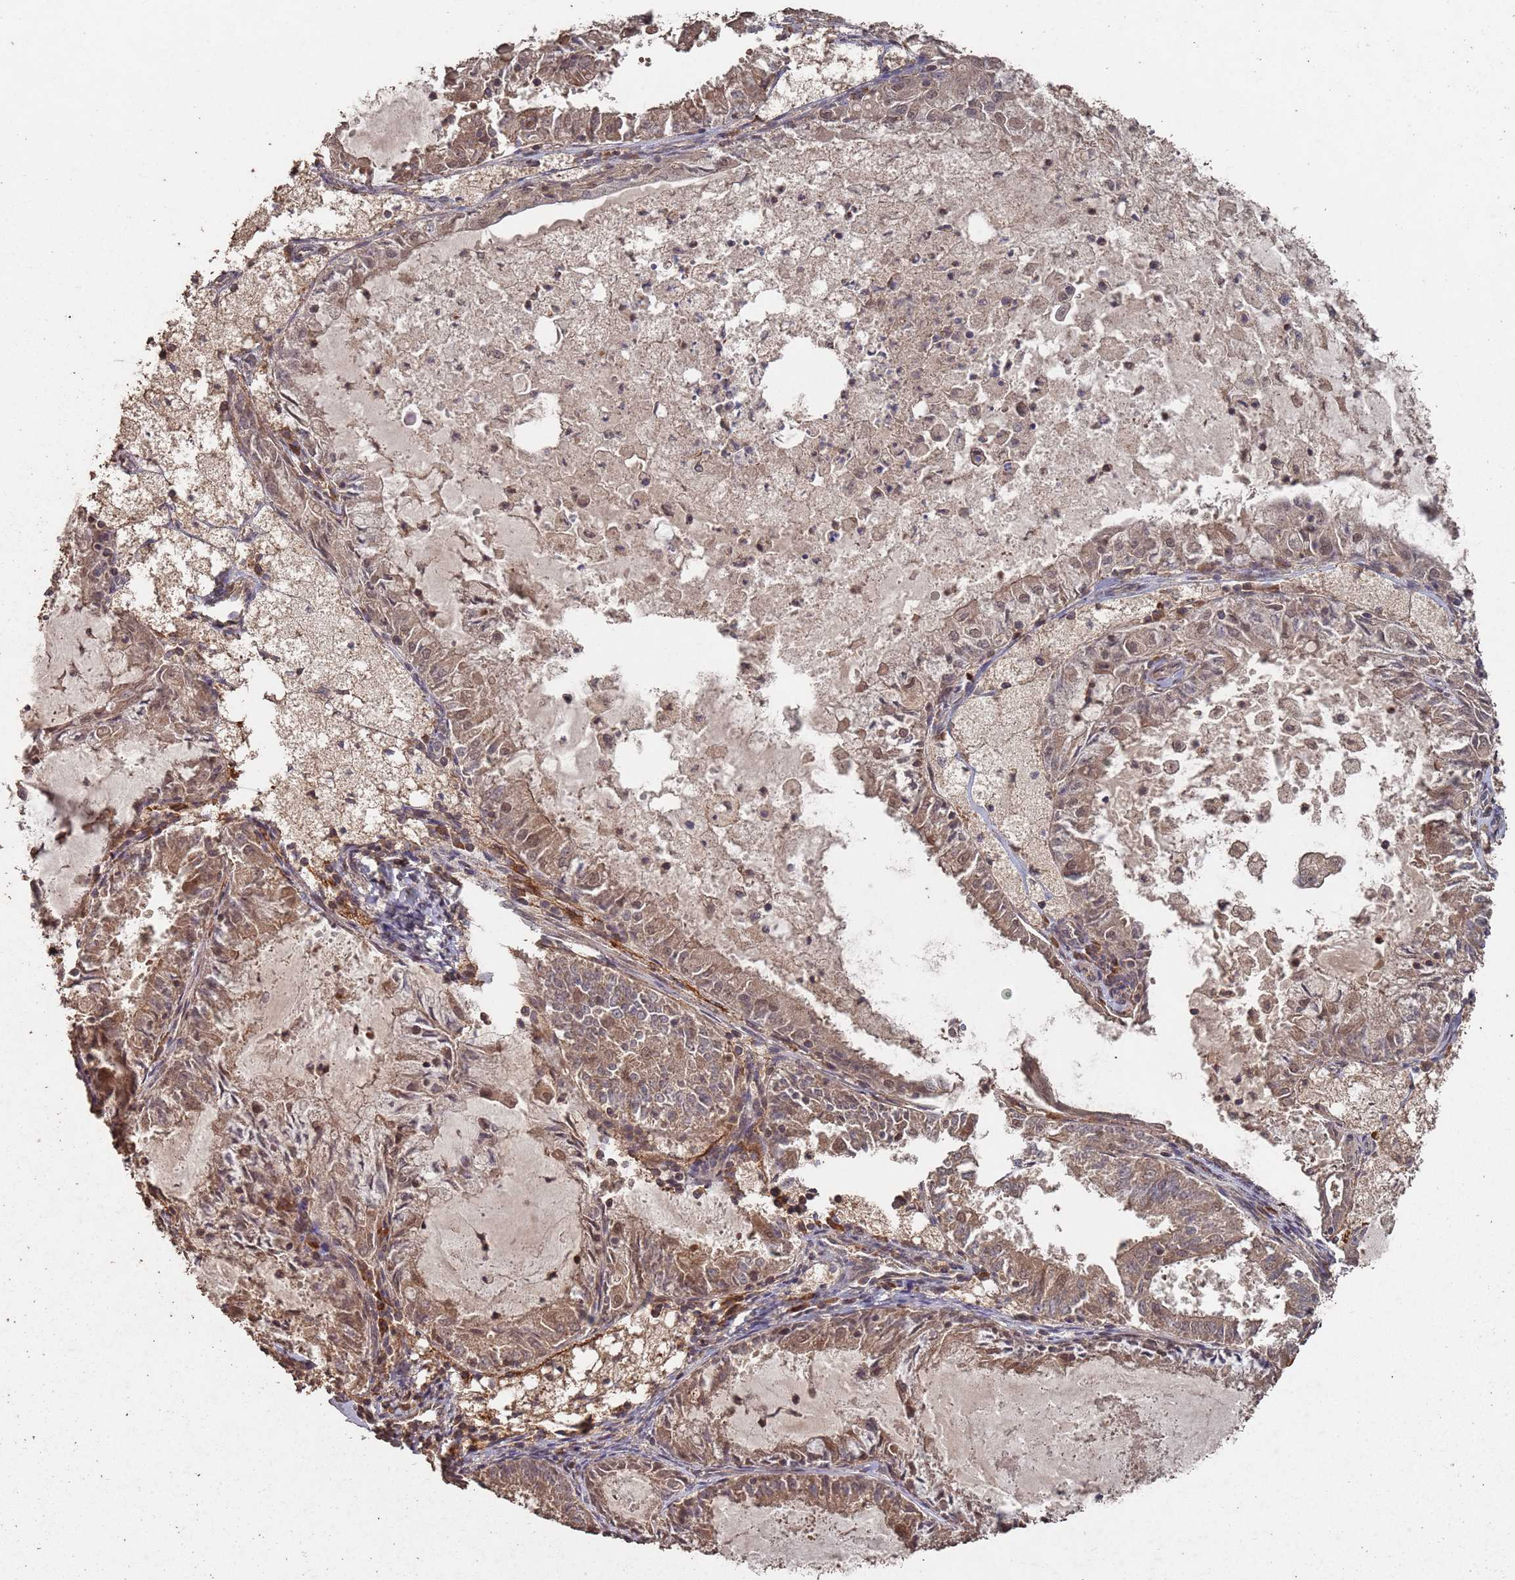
{"staining": {"intensity": "moderate", "quantity": ">75%", "location": "cytoplasmic/membranous,nuclear"}, "tissue": "endometrial cancer", "cell_type": "Tumor cells", "image_type": "cancer", "snomed": [{"axis": "morphology", "description": "Adenocarcinoma, NOS"}, {"axis": "topography", "description": "Endometrium"}], "caption": "Endometrial cancer (adenocarcinoma) stained with a brown dye shows moderate cytoplasmic/membranous and nuclear positive expression in about >75% of tumor cells.", "gene": "FRAT1", "patient": {"sex": "female", "age": 57}}